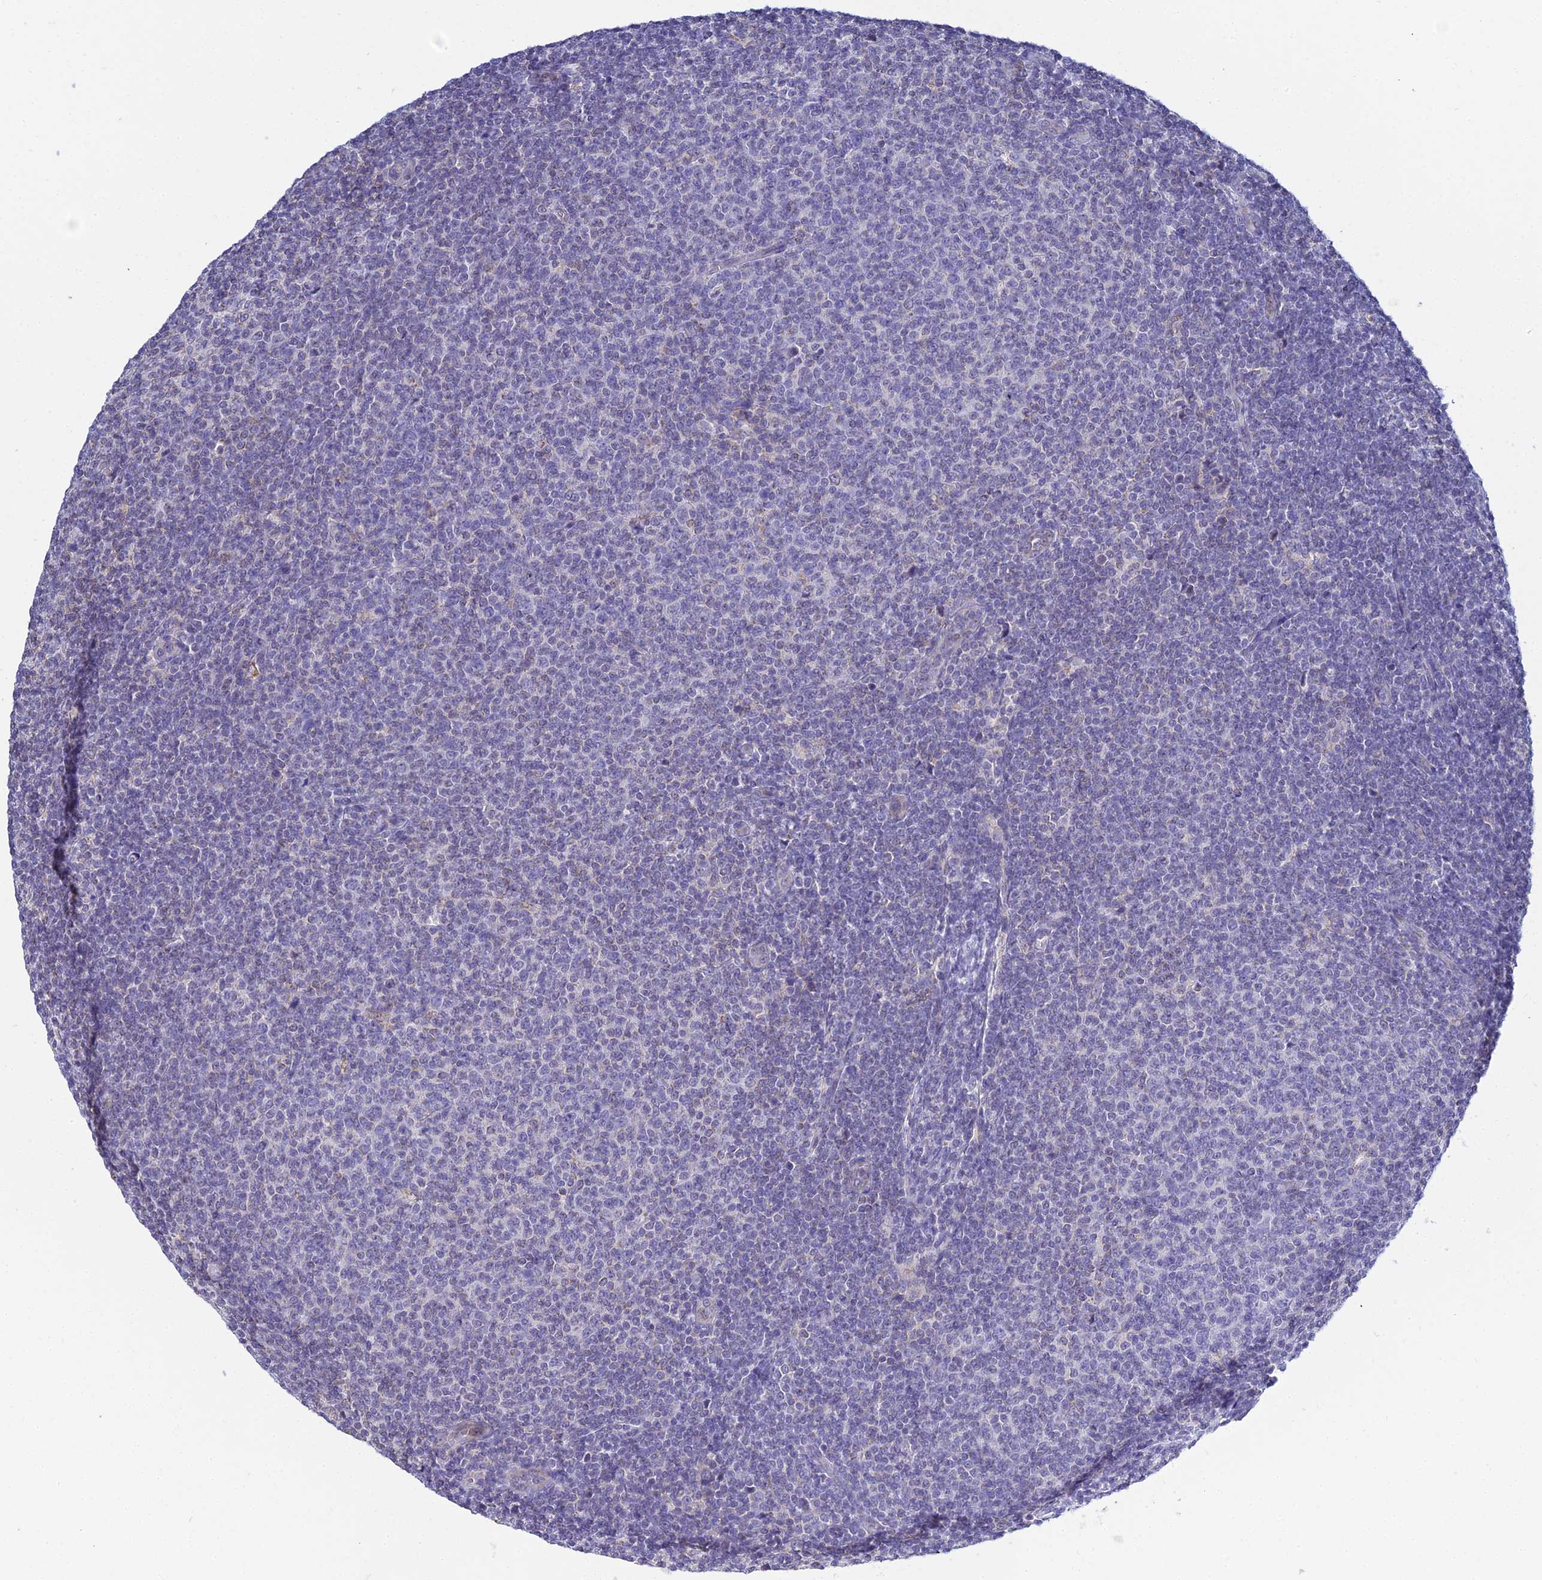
{"staining": {"intensity": "negative", "quantity": "none", "location": "none"}, "tissue": "lymphoma", "cell_type": "Tumor cells", "image_type": "cancer", "snomed": [{"axis": "morphology", "description": "Malignant lymphoma, non-Hodgkin's type, Low grade"}, {"axis": "topography", "description": "Lymph node"}], "caption": "Protein analysis of lymphoma displays no significant staining in tumor cells.", "gene": "ZXDA", "patient": {"sex": "male", "age": 66}}